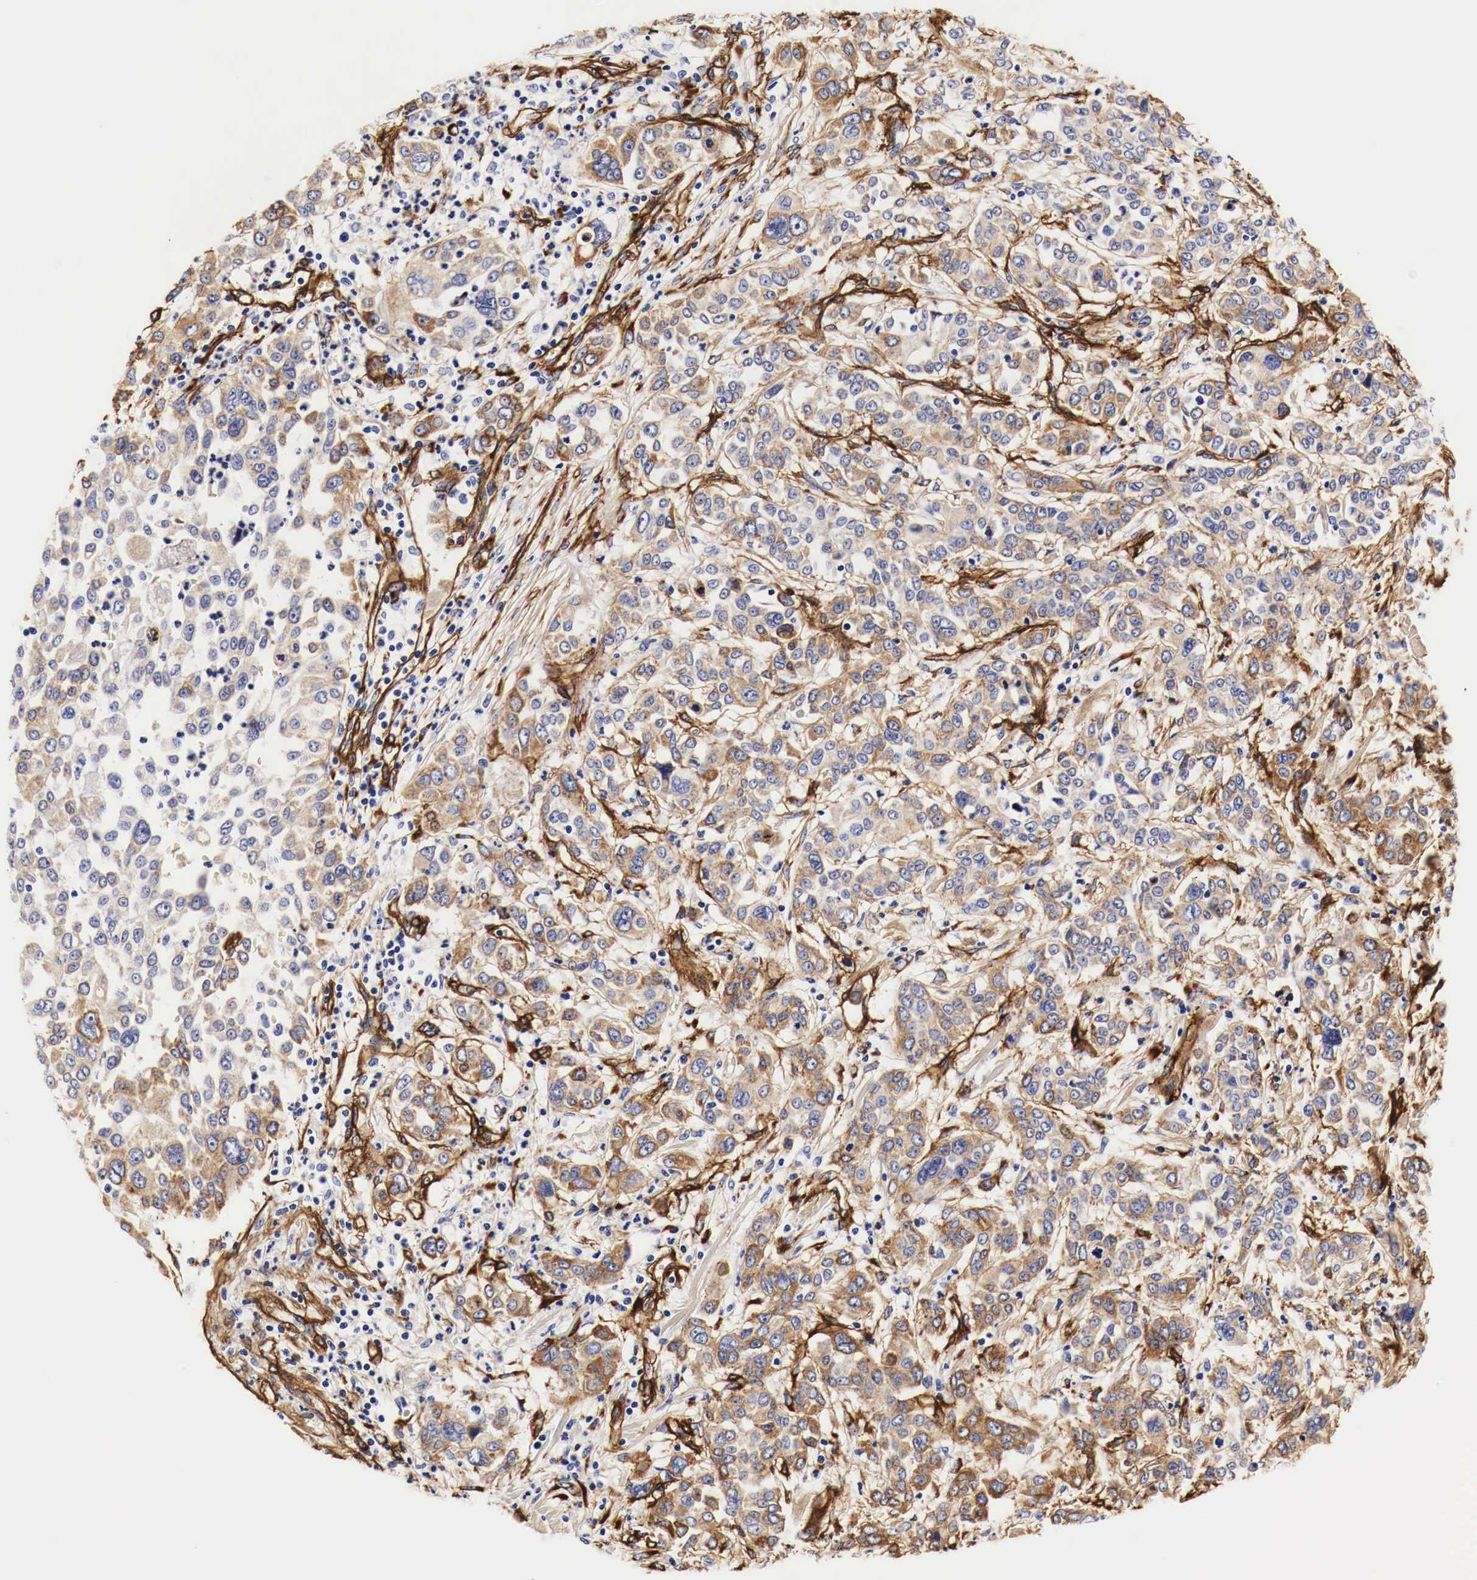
{"staining": {"intensity": "weak", "quantity": ">75%", "location": "cytoplasmic/membranous"}, "tissue": "pancreatic cancer", "cell_type": "Tumor cells", "image_type": "cancer", "snomed": [{"axis": "morphology", "description": "Adenocarcinoma, NOS"}, {"axis": "topography", "description": "Pancreas"}], "caption": "Pancreatic cancer (adenocarcinoma) stained with immunohistochemistry reveals weak cytoplasmic/membranous expression in approximately >75% of tumor cells. (Brightfield microscopy of DAB IHC at high magnification).", "gene": "LAMB2", "patient": {"sex": "female", "age": 52}}